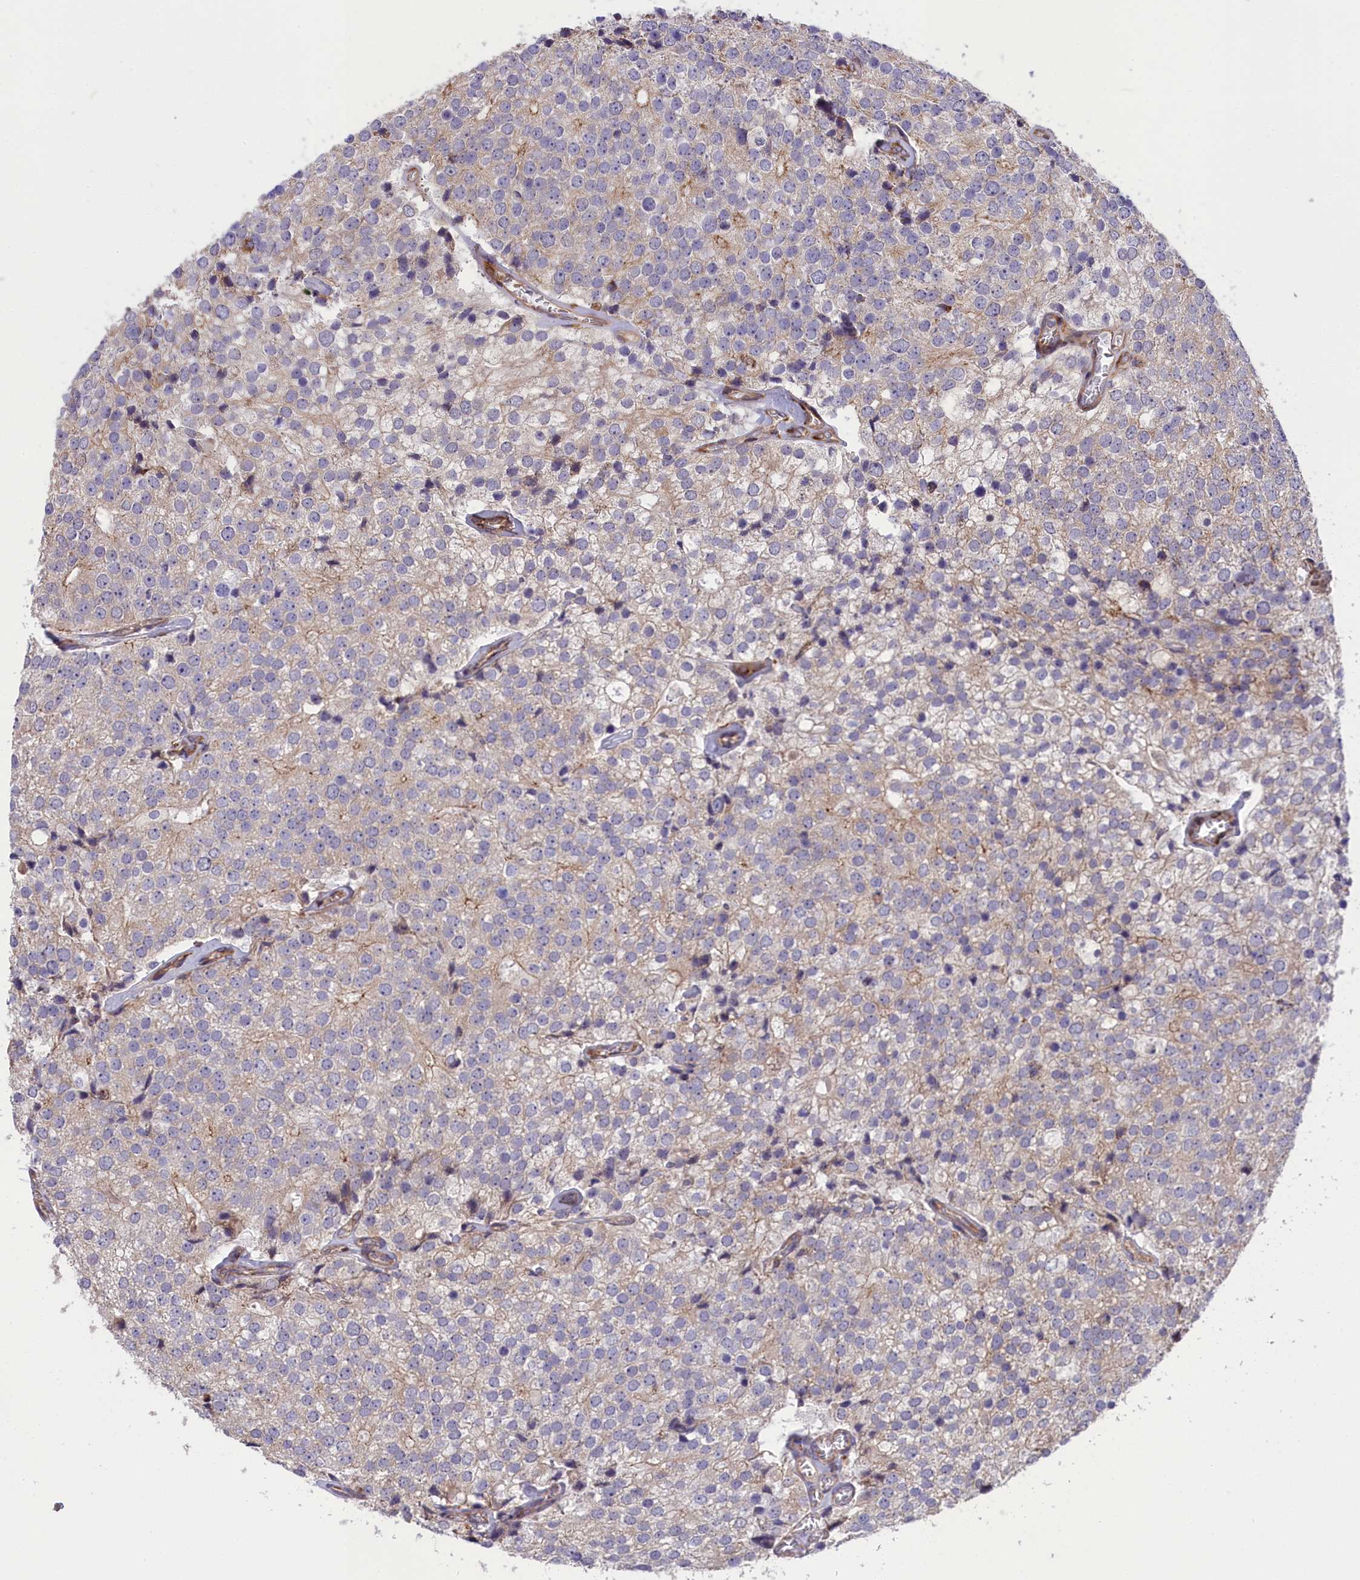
{"staining": {"intensity": "weak", "quantity": "<25%", "location": "cytoplasmic/membranous"}, "tissue": "prostate cancer", "cell_type": "Tumor cells", "image_type": "cancer", "snomed": [{"axis": "morphology", "description": "Adenocarcinoma, High grade"}, {"axis": "topography", "description": "Prostate"}], "caption": "A high-resolution micrograph shows immunohistochemistry staining of adenocarcinoma (high-grade) (prostate), which displays no significant positivity in tumor cells. (DAB (3,3'-diaminobenzidine) immunohistochemistry (IHC) visualized using brightfield microscopy, high magnification).", "gene": "DDX60L", "patient": {"sex": "male", "age": 49}}